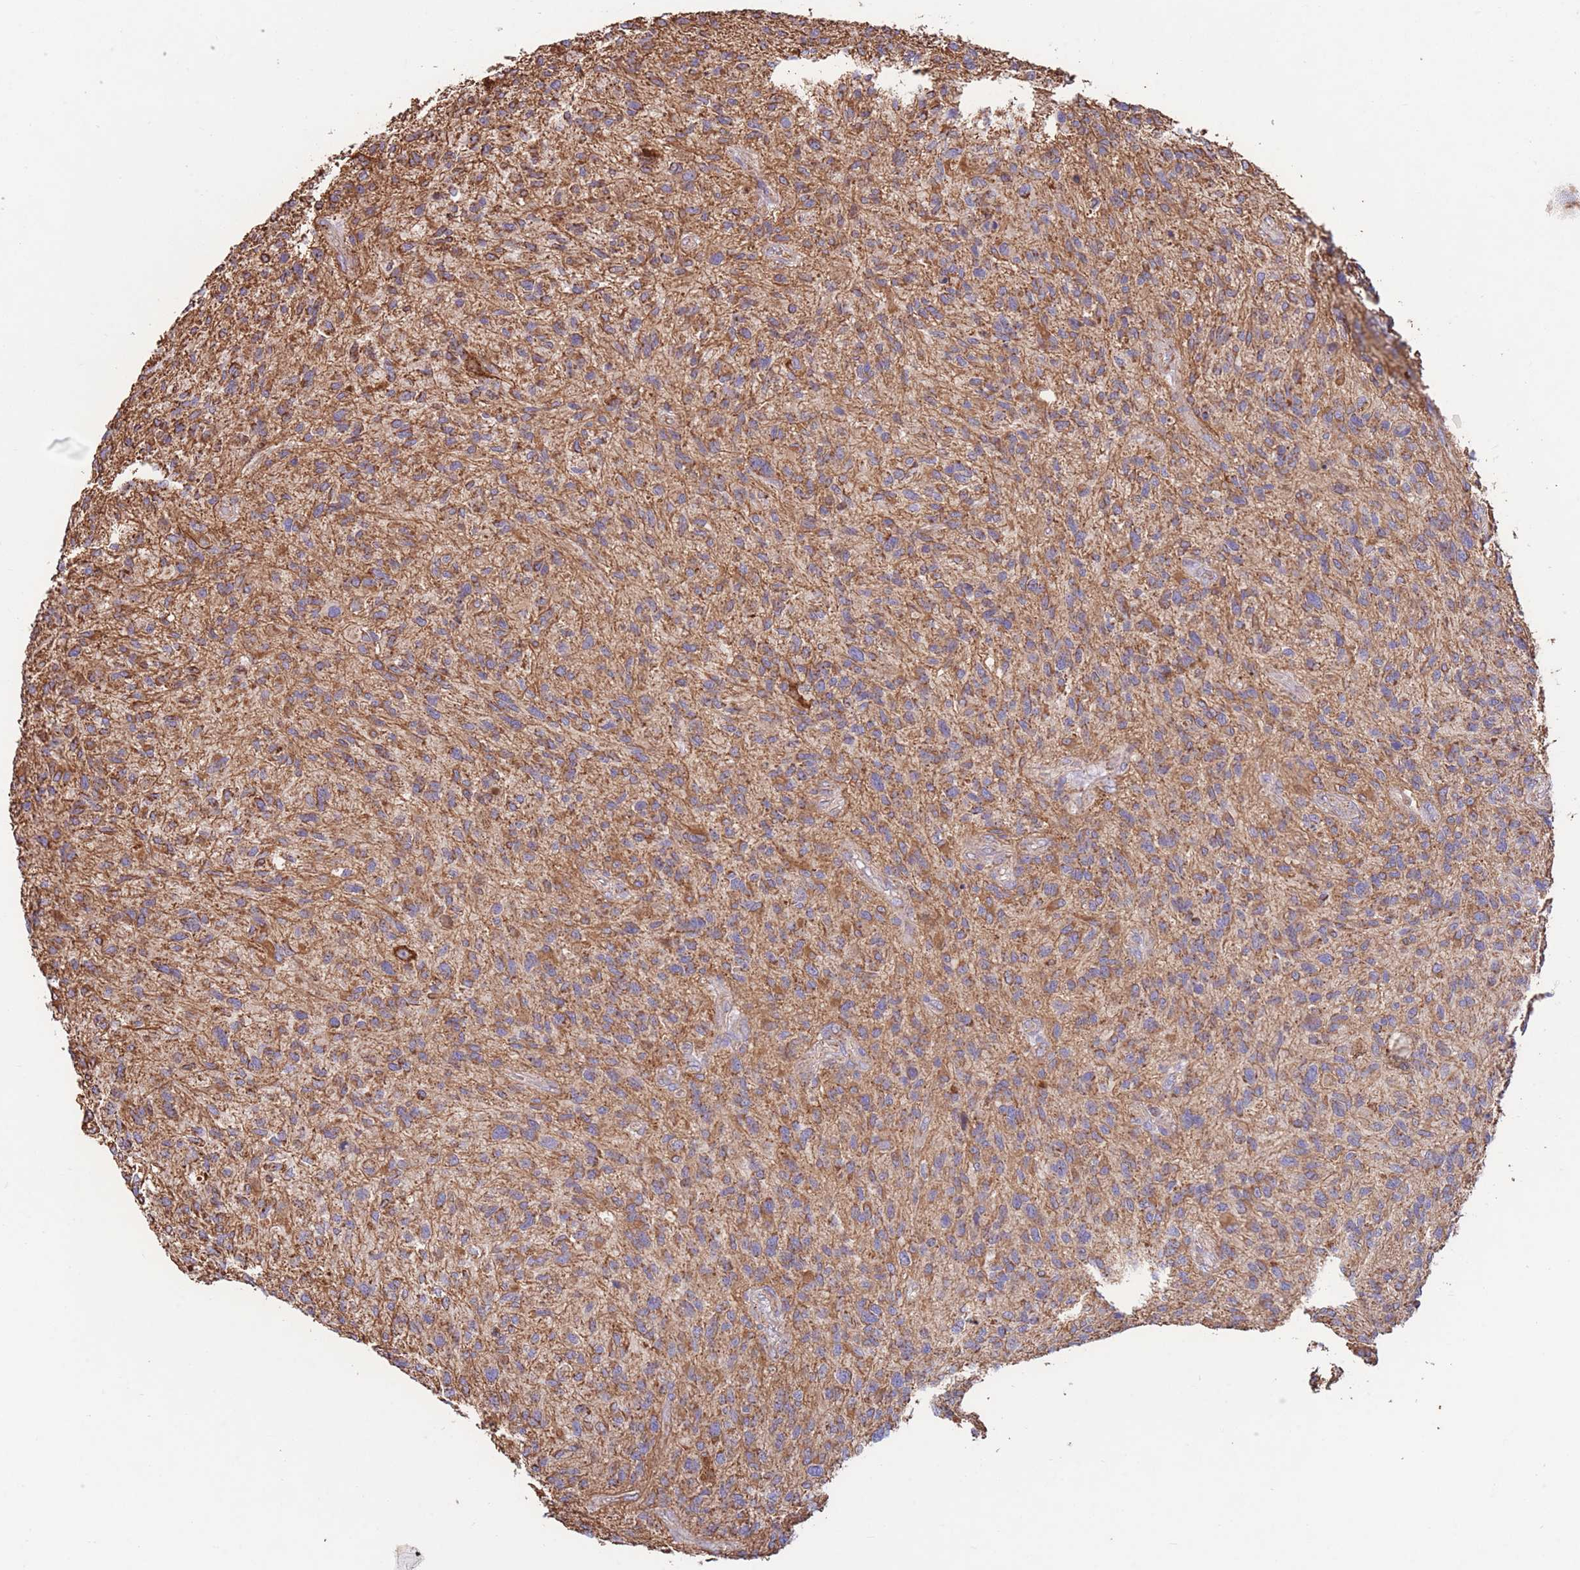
{"staining": {"intensity": "moderate", "quantity": ">75%", "location": "cytoplasmic/membranous"}, "tissue": "glioma", "cell_type": "Tumor cells", "image_type": "cancer", "snomed": [{"axis": "morphology", "description": "Glioma, malignant, High grade"}, {"axis": "topography", "description": "Brain"}], "caption": "This micrograph exhibits immunohistochemistry staining of human glioma, with medium moderate cytoplasmic/membranous staining in approximately >75% of tumor cells.", "gene": "FKBP8", "patient": {"sex": "male", "age": 47}}